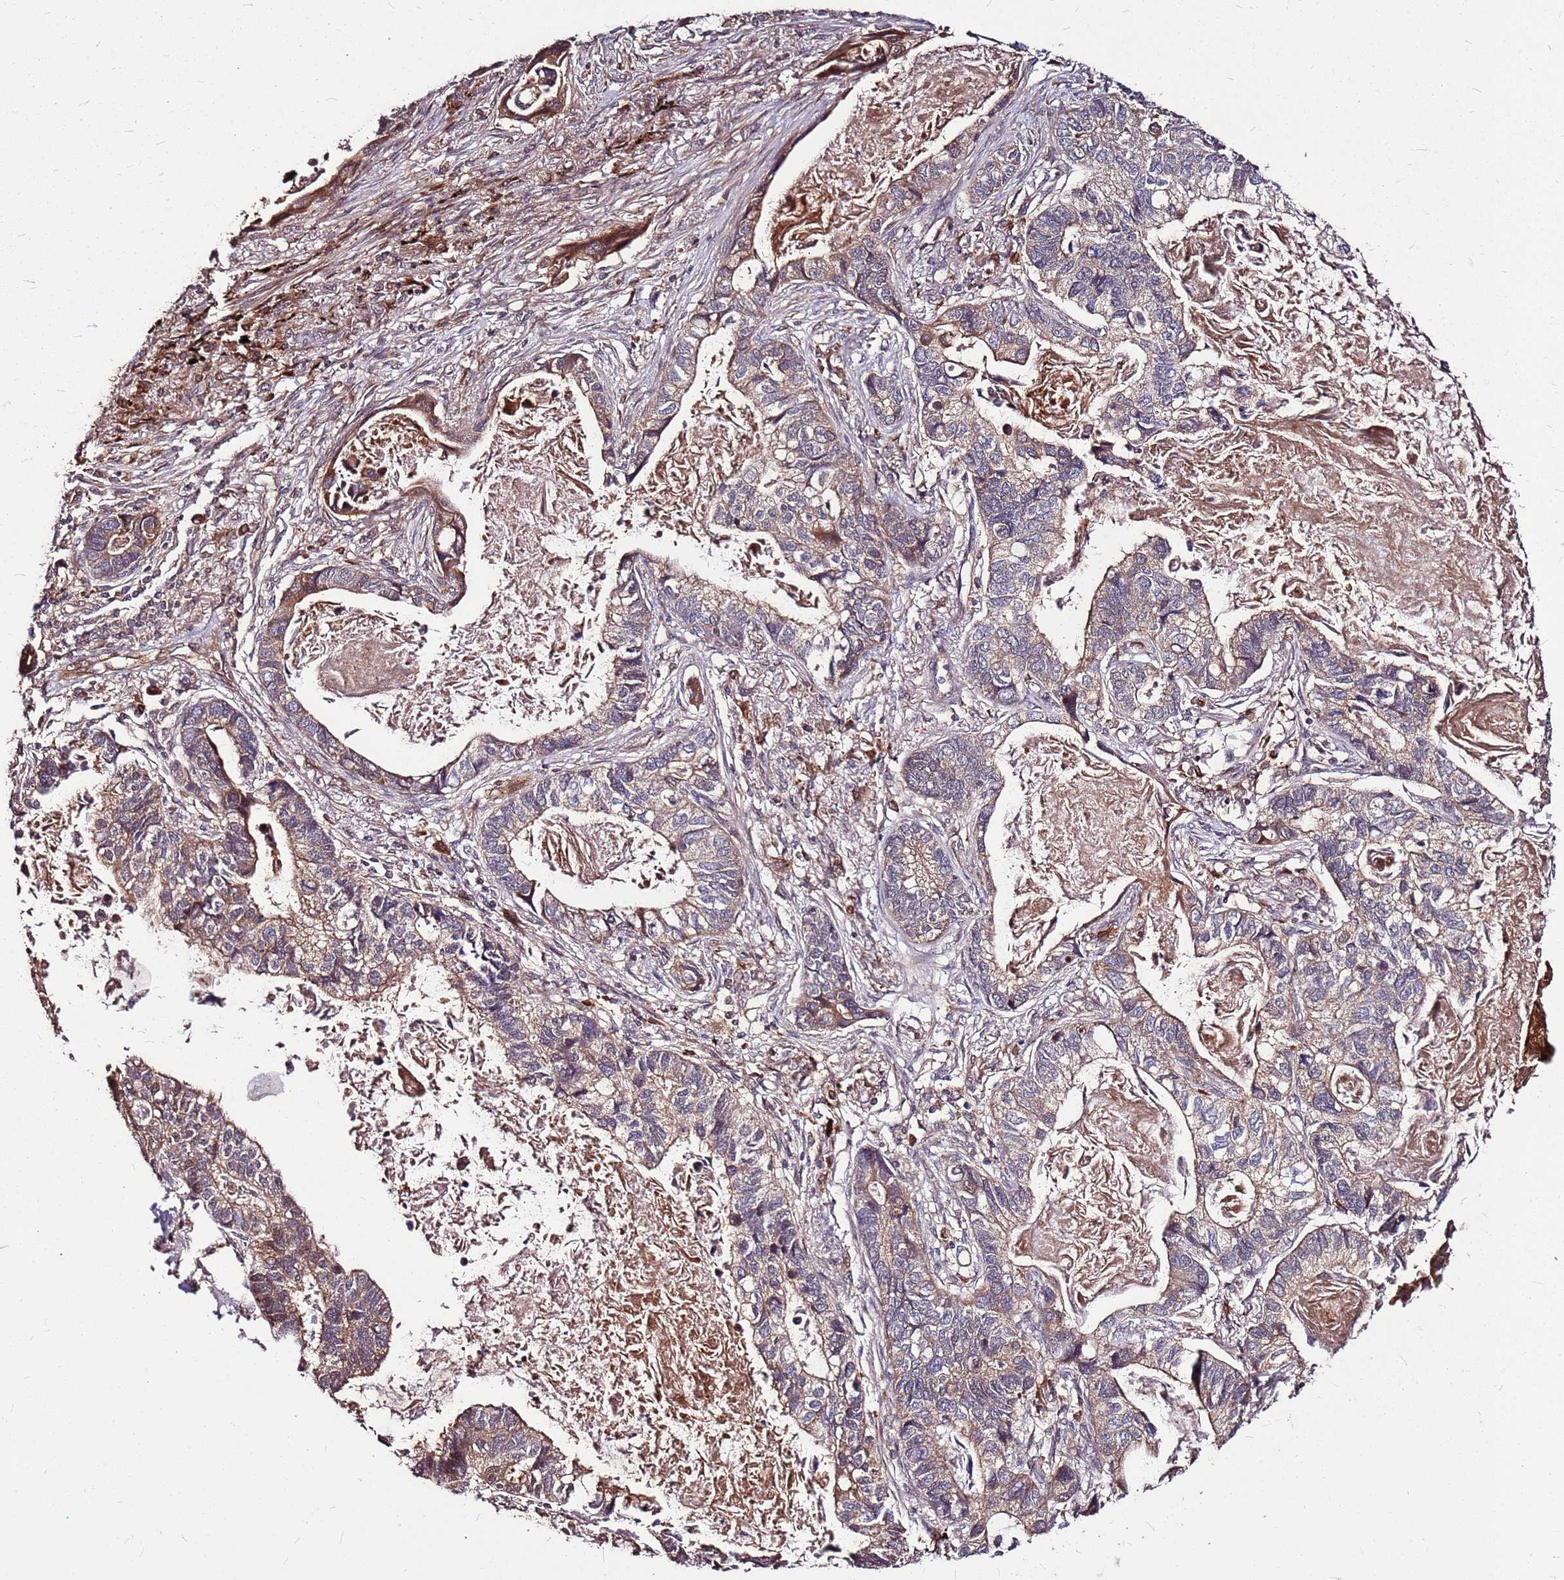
{"staining": {"intensity": "moderate", "quantity": "25%-75%", "location": "cytoplasmic/membranous"}, "tissue": "lung cancer", "cell_type": "Tumor cells", "image_type": "cancer", "snomed": [{"axis": "morphology", "description": "Adenocarcinoma, NOS"}, {"axis": "topography", "description": "Lung"}], "caption": "Immunohistochemistry photomicrograph of neoplastic tissue: human adenocarcinoma (lung) stained using immunohistochemistry (IHC) exhibits medium levels of moderate protein expression localized specifically in the cytoplasmic/membranous of tumor cells, appearing as a cytoplasmic/membranous brown color.", "gene": "LYPLAL1", "patient": {"sex": "male", "age": 67}}